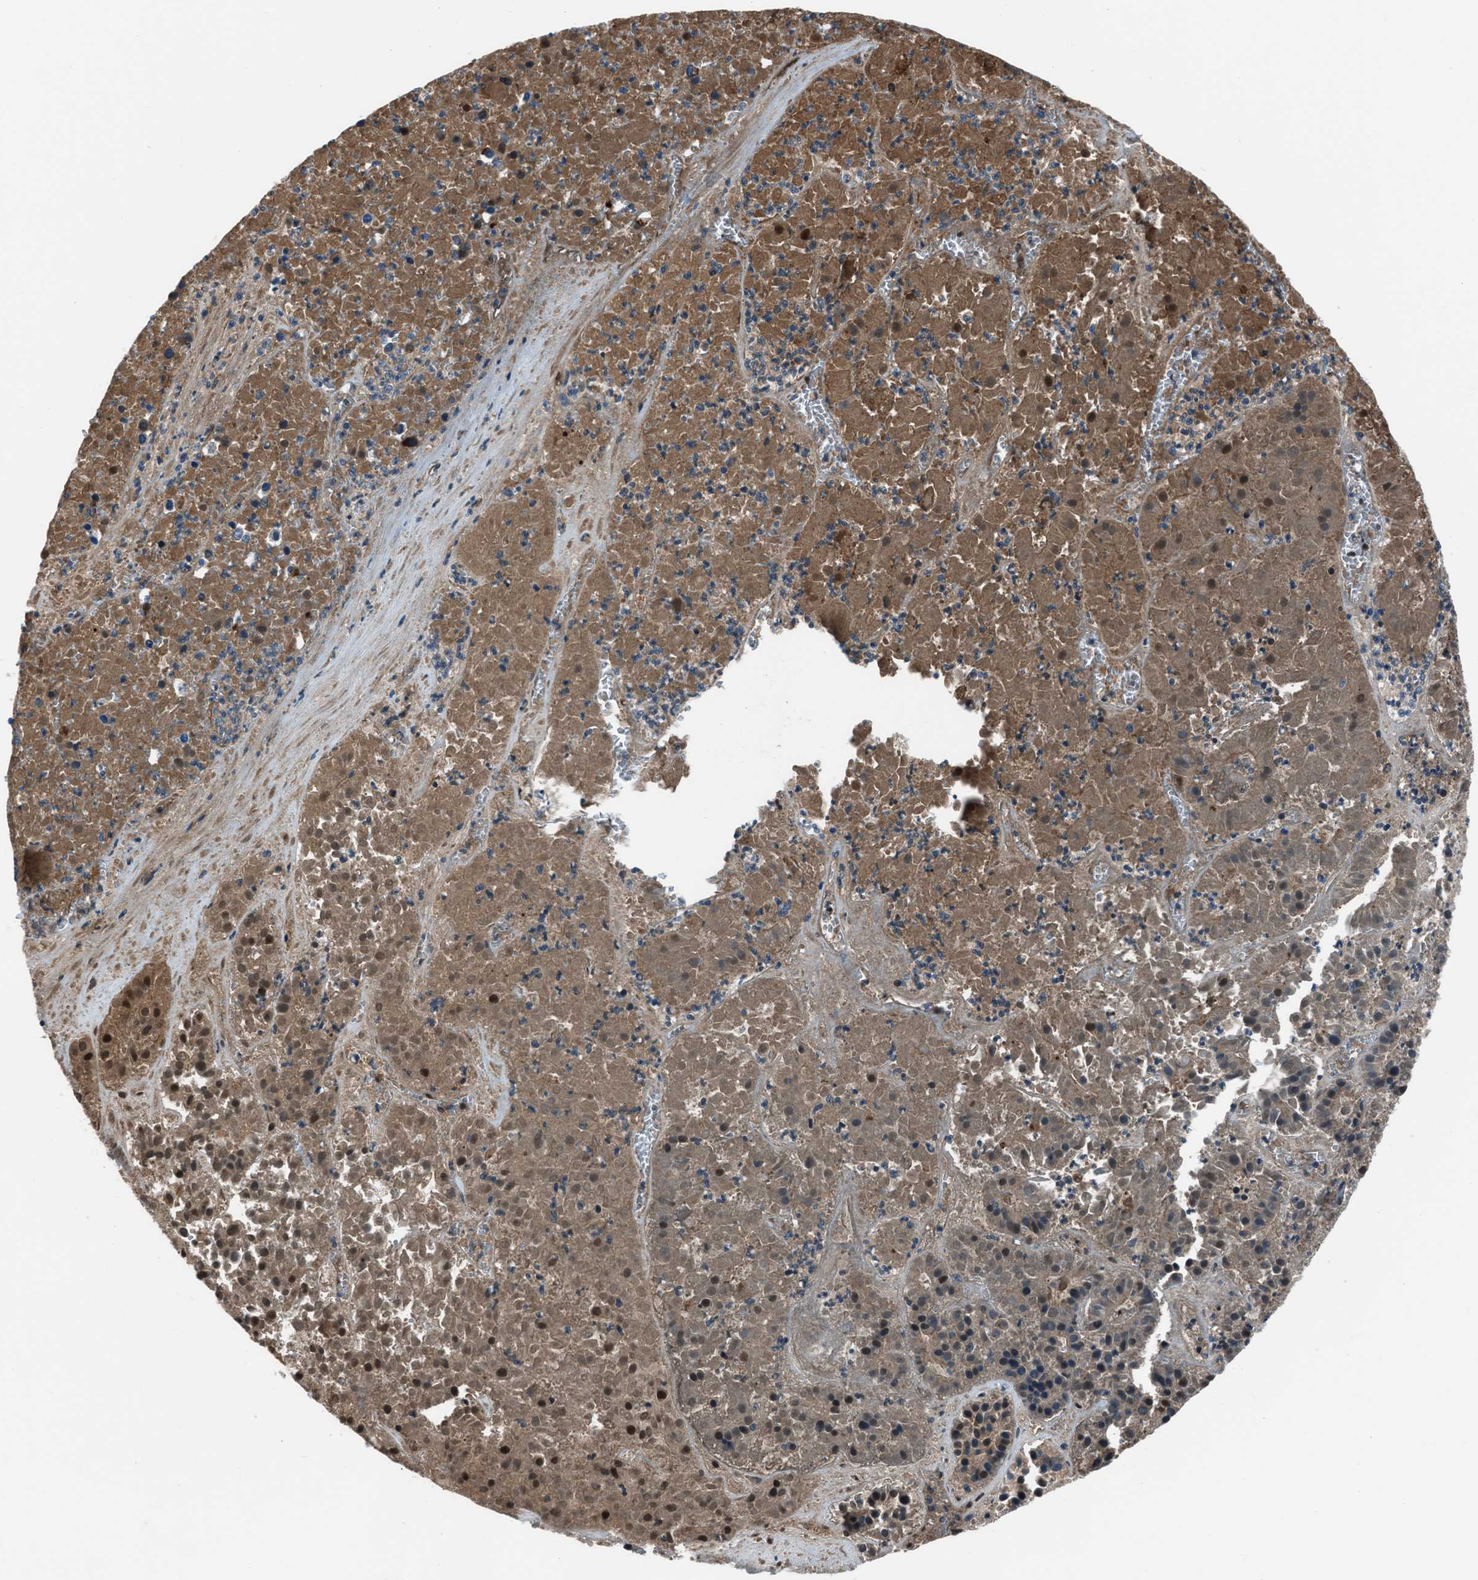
{"staining": {"intensity": "moderate", "quantity": ">75%", "location": "cytoplasmic/membranous,nuclear"}, "tissue": "pancreatic cancer", "cell_type": "Tumor cells", "image_type": "cancer", "snomed": [{"axis": "morphology", "description": "Adenocarcinoma, NOS"}, {"axis": "topography", "description": "Pancreas"}], "caption": "The histopathology image reveals a brown stain indicating the presence of a protein in the cytoplasmic/membranous and nuclear of tumor cells in adenocarcinoma (pancreatic).", "gene": "SLC38A6", "patient": {"sex": "male", "age": 50}}